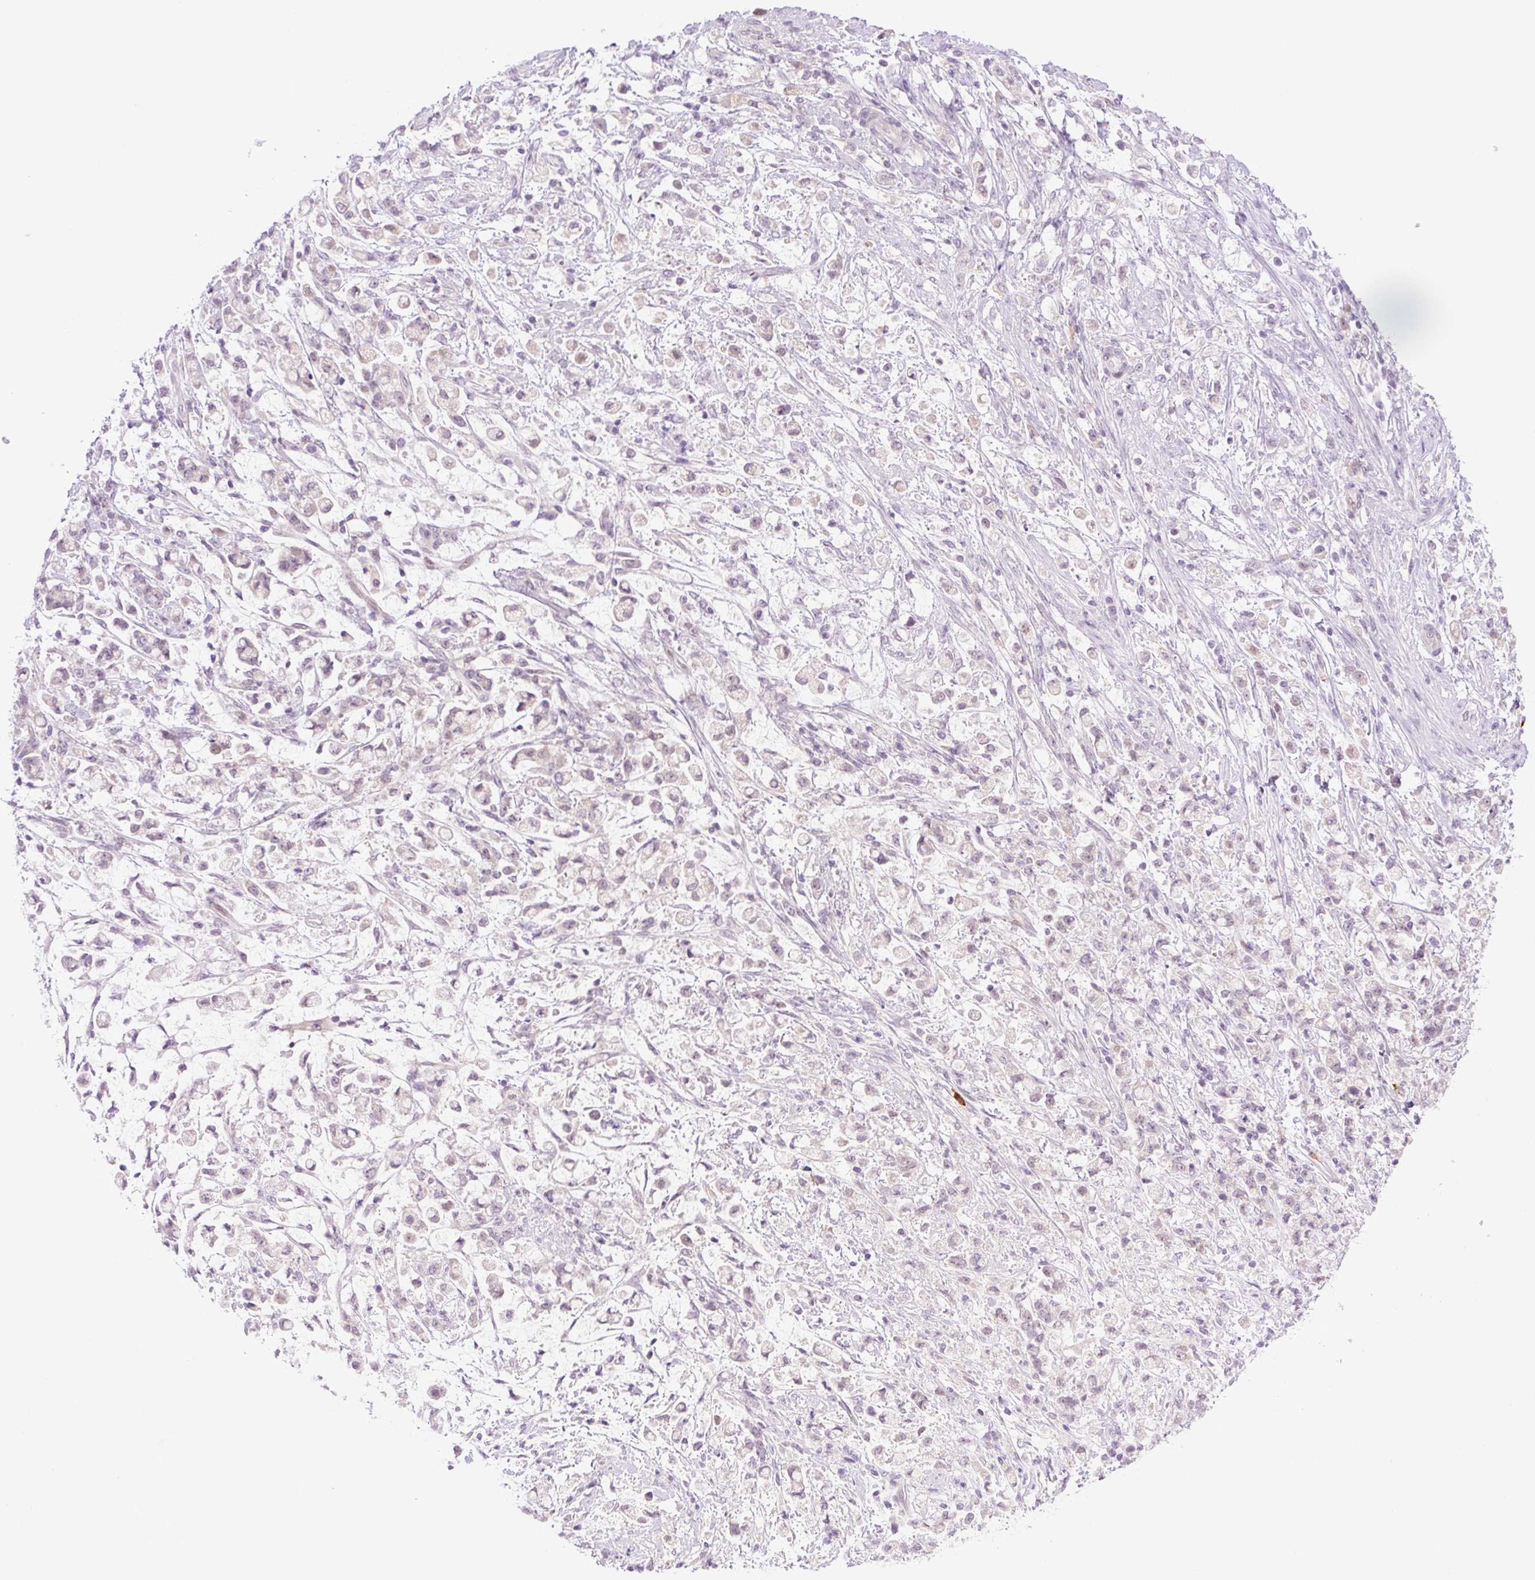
{"staining": {"intensity": "weak", "quantity": "<25%", "location": "nuclear"}, "tissue": "stomach cancer", "cell_type": "Tumor cells", "image_type": "cancer", "snomed": [{"axis": "morphology", "description": "Adenocarcinoma, NOS"}, {"axis": "topography", "description": "Stomach"}], "caption": "This is an IHC photomicrograph of human stomach cancer (adenocarcinoma). There is no expression in tumor cells.", "gene": "SPRYD4", "patient": {"sex": "female", "age": 60}}